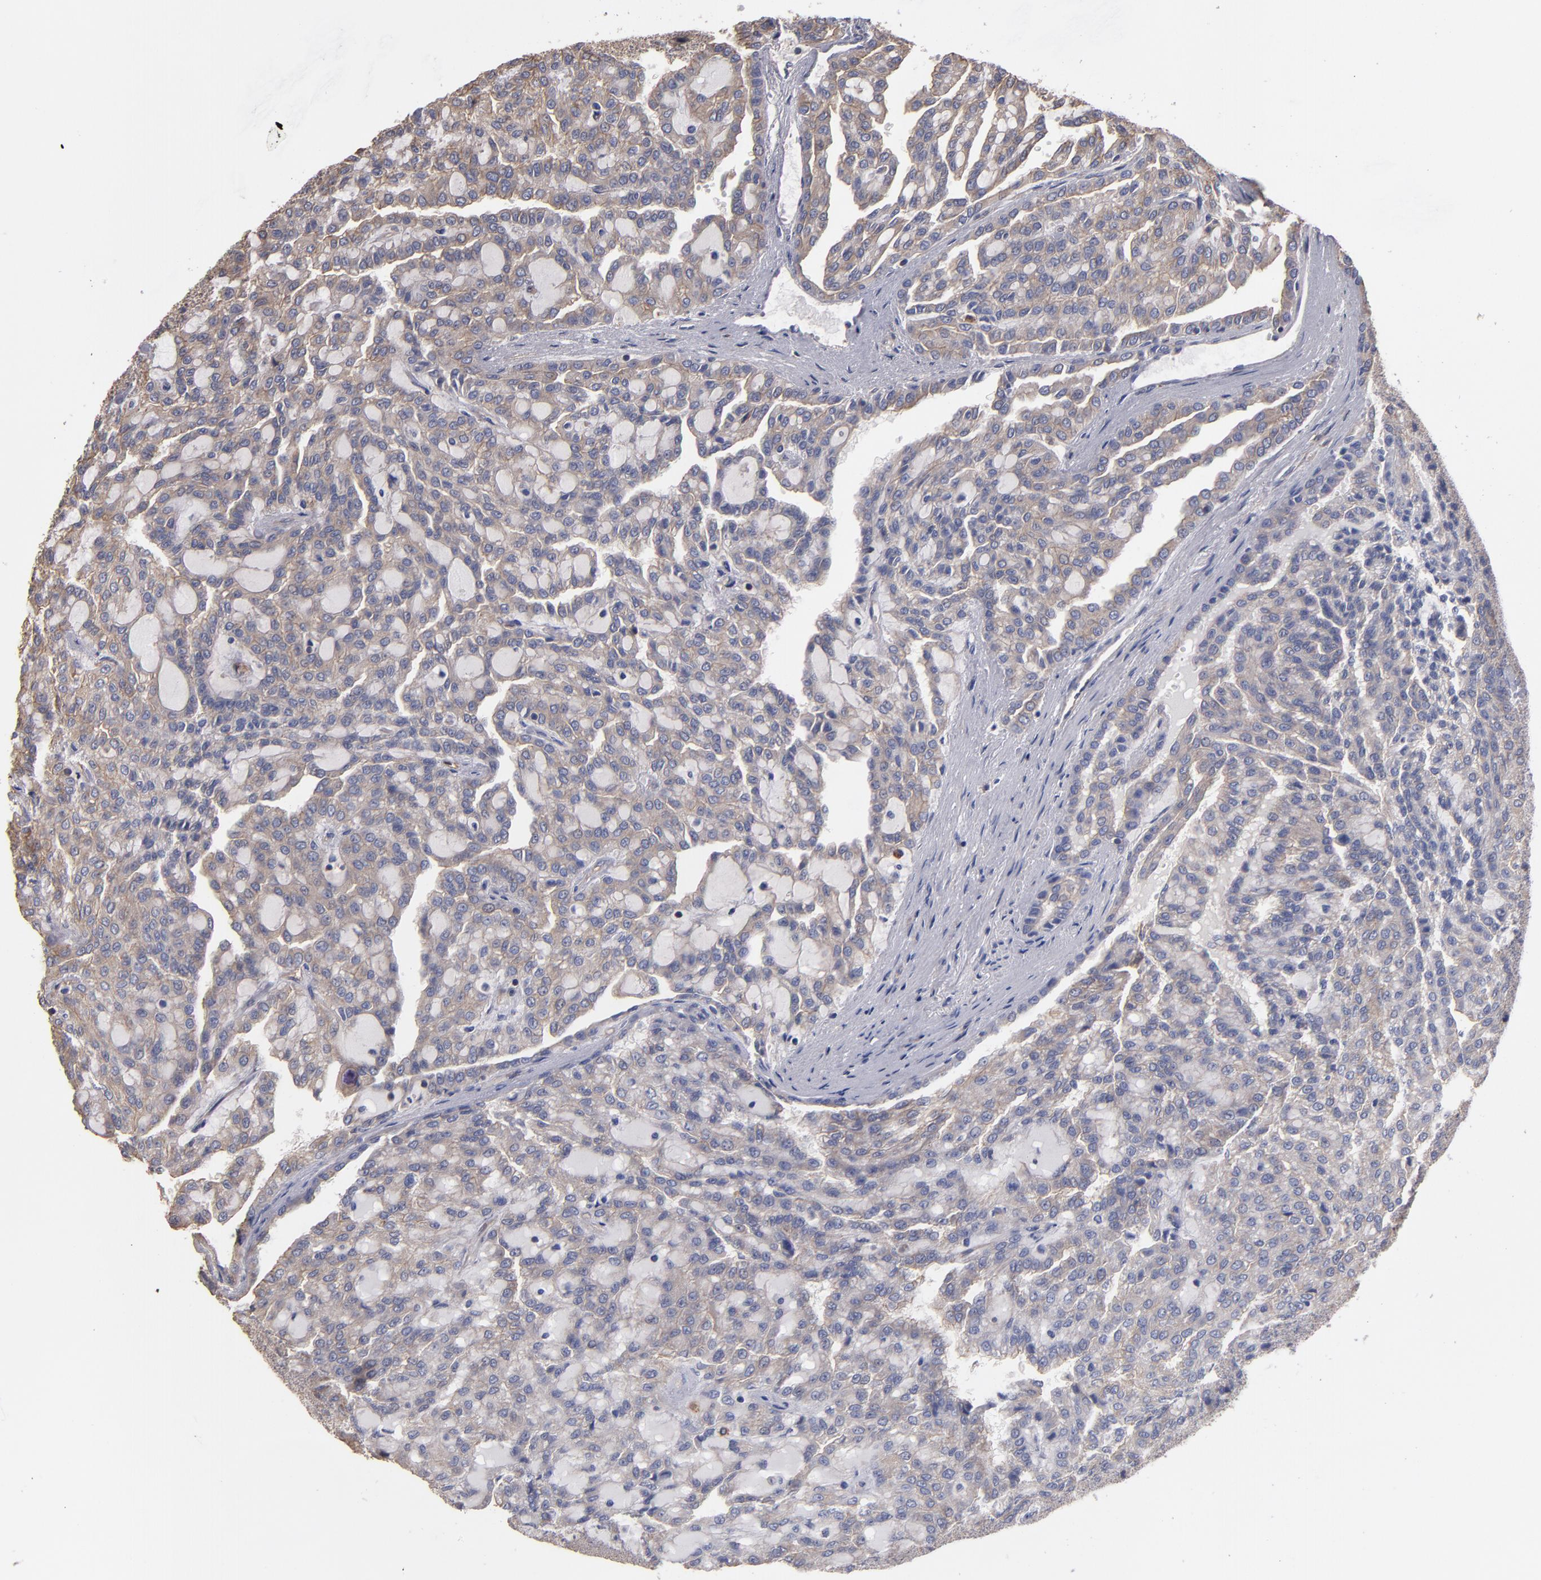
{"staining": {"intensity": "weak", "quantity": "25%-75%", "location": "cytoplasmic/membranous"}, "tissue": "renal cancer", "cell_type": "Tumor cells", "image_type": "cancer", "snomed": [{"axis": "morphology", "description": "Adenocarcinoma, NOS"}, {"axis": "topography", "description": "Kidney"}], "caption": "IHC image of human adenocarcinoma (renal) stained for a protein (brown), which demonstrates low levels of weak cytoplasmic/membranous positivity in approximately 25%-75% of tumor cells.", "gene": "ESYT2", "patient": {"sex": "male", "age": 63}}